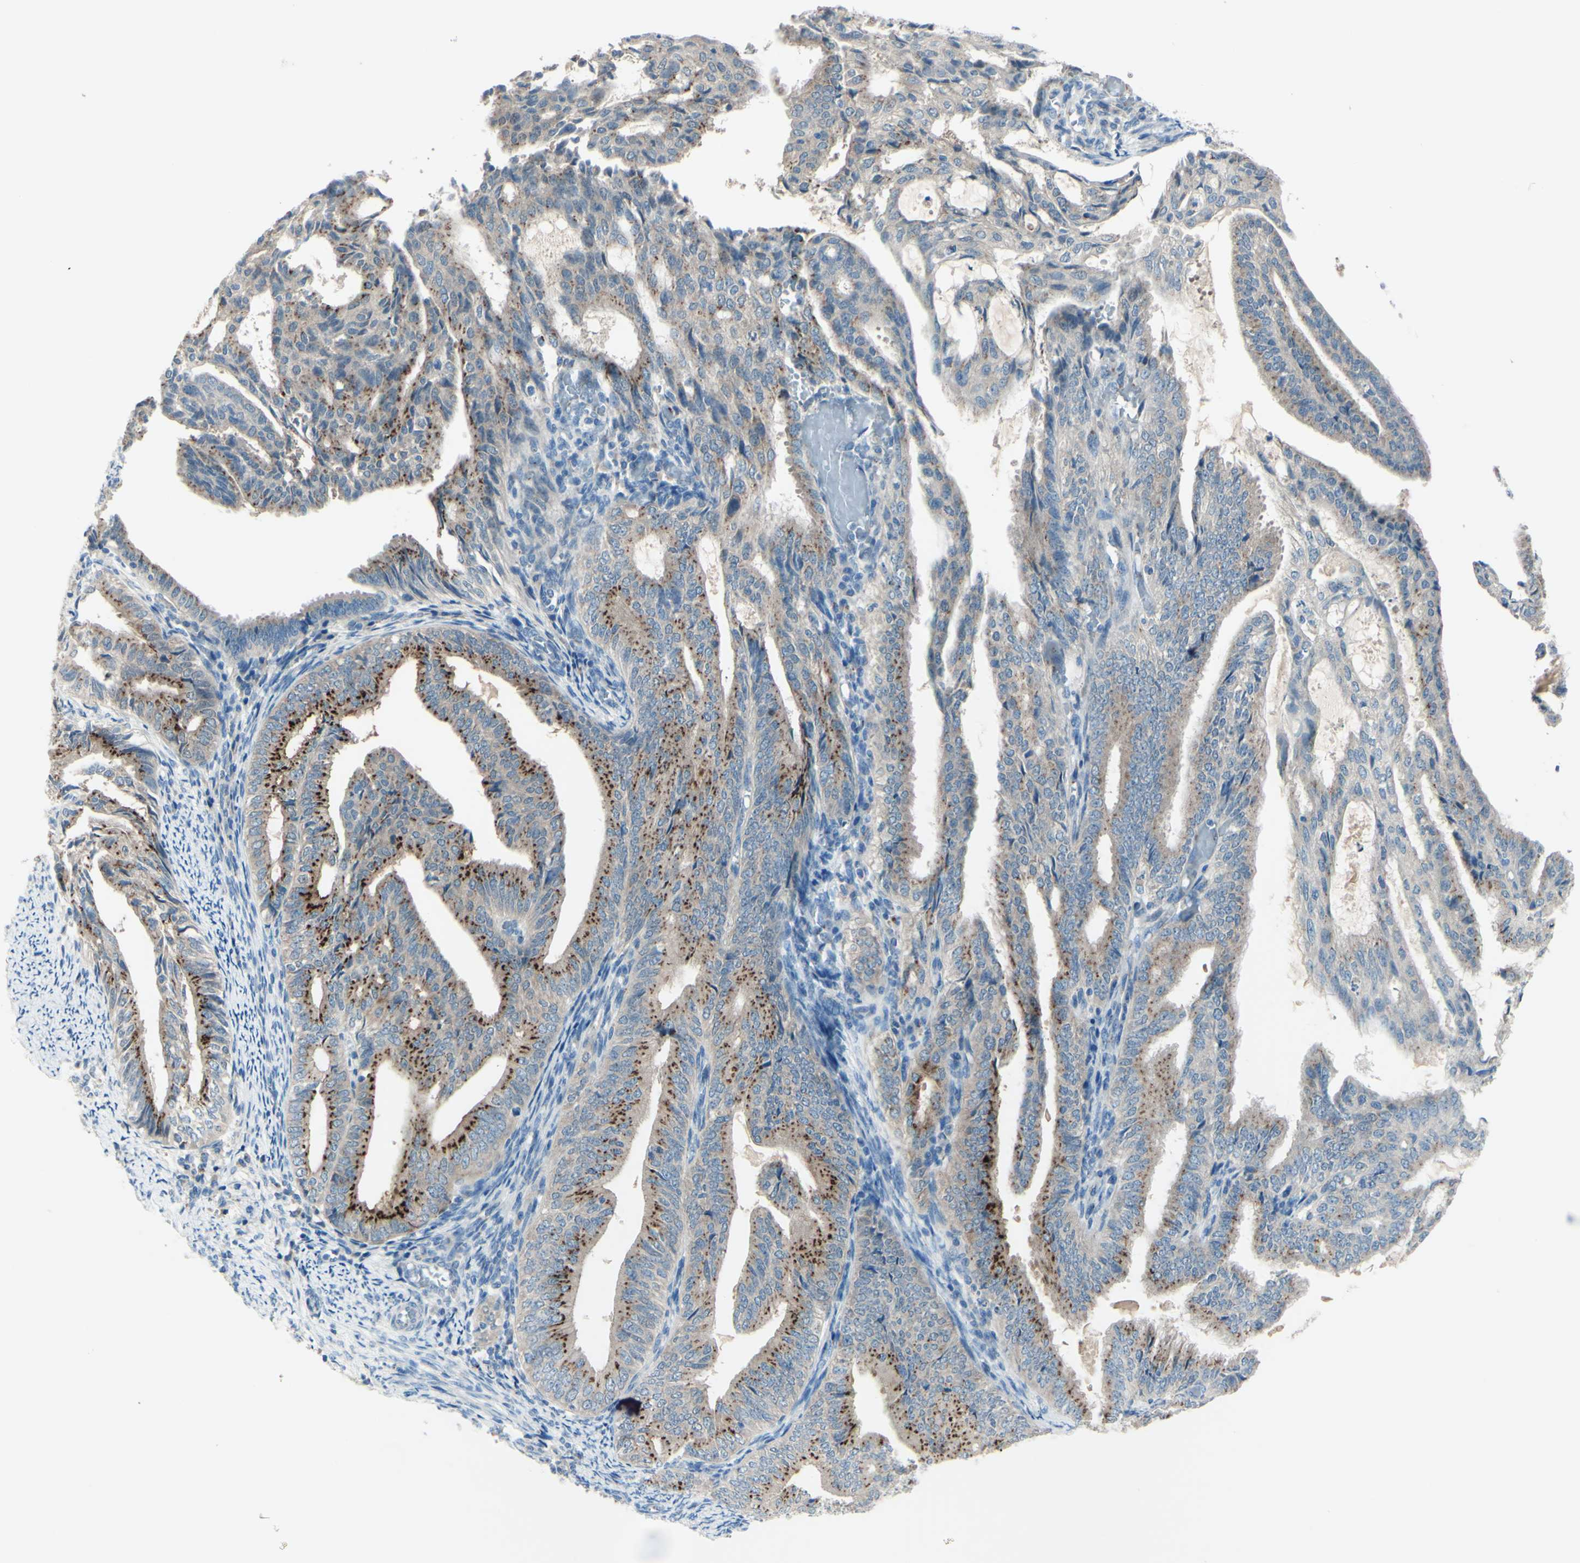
{"staining": {"intensity": "strong", "quantity": "25%-75%", "location": "cytoplasmic/membranous"}, "tissue": "endometrial cancer", "cell_type": "Tumor cells", "image_type": "cancer", "snomed": [{"axis": "morphology", "description": "Adenocarcinoma, NOS"}, {"axis": "topography", "description": "Endometrium"}], "caption": "IHC (DAB) staining of human endometrial adenocarcinoma demonstrates strong cytoplasmic/membranous protein positivity in approximately 25%-75% of tumor cells.", "gene": "B4GALT1", "patient": {"sex": "female", "age": 58}}